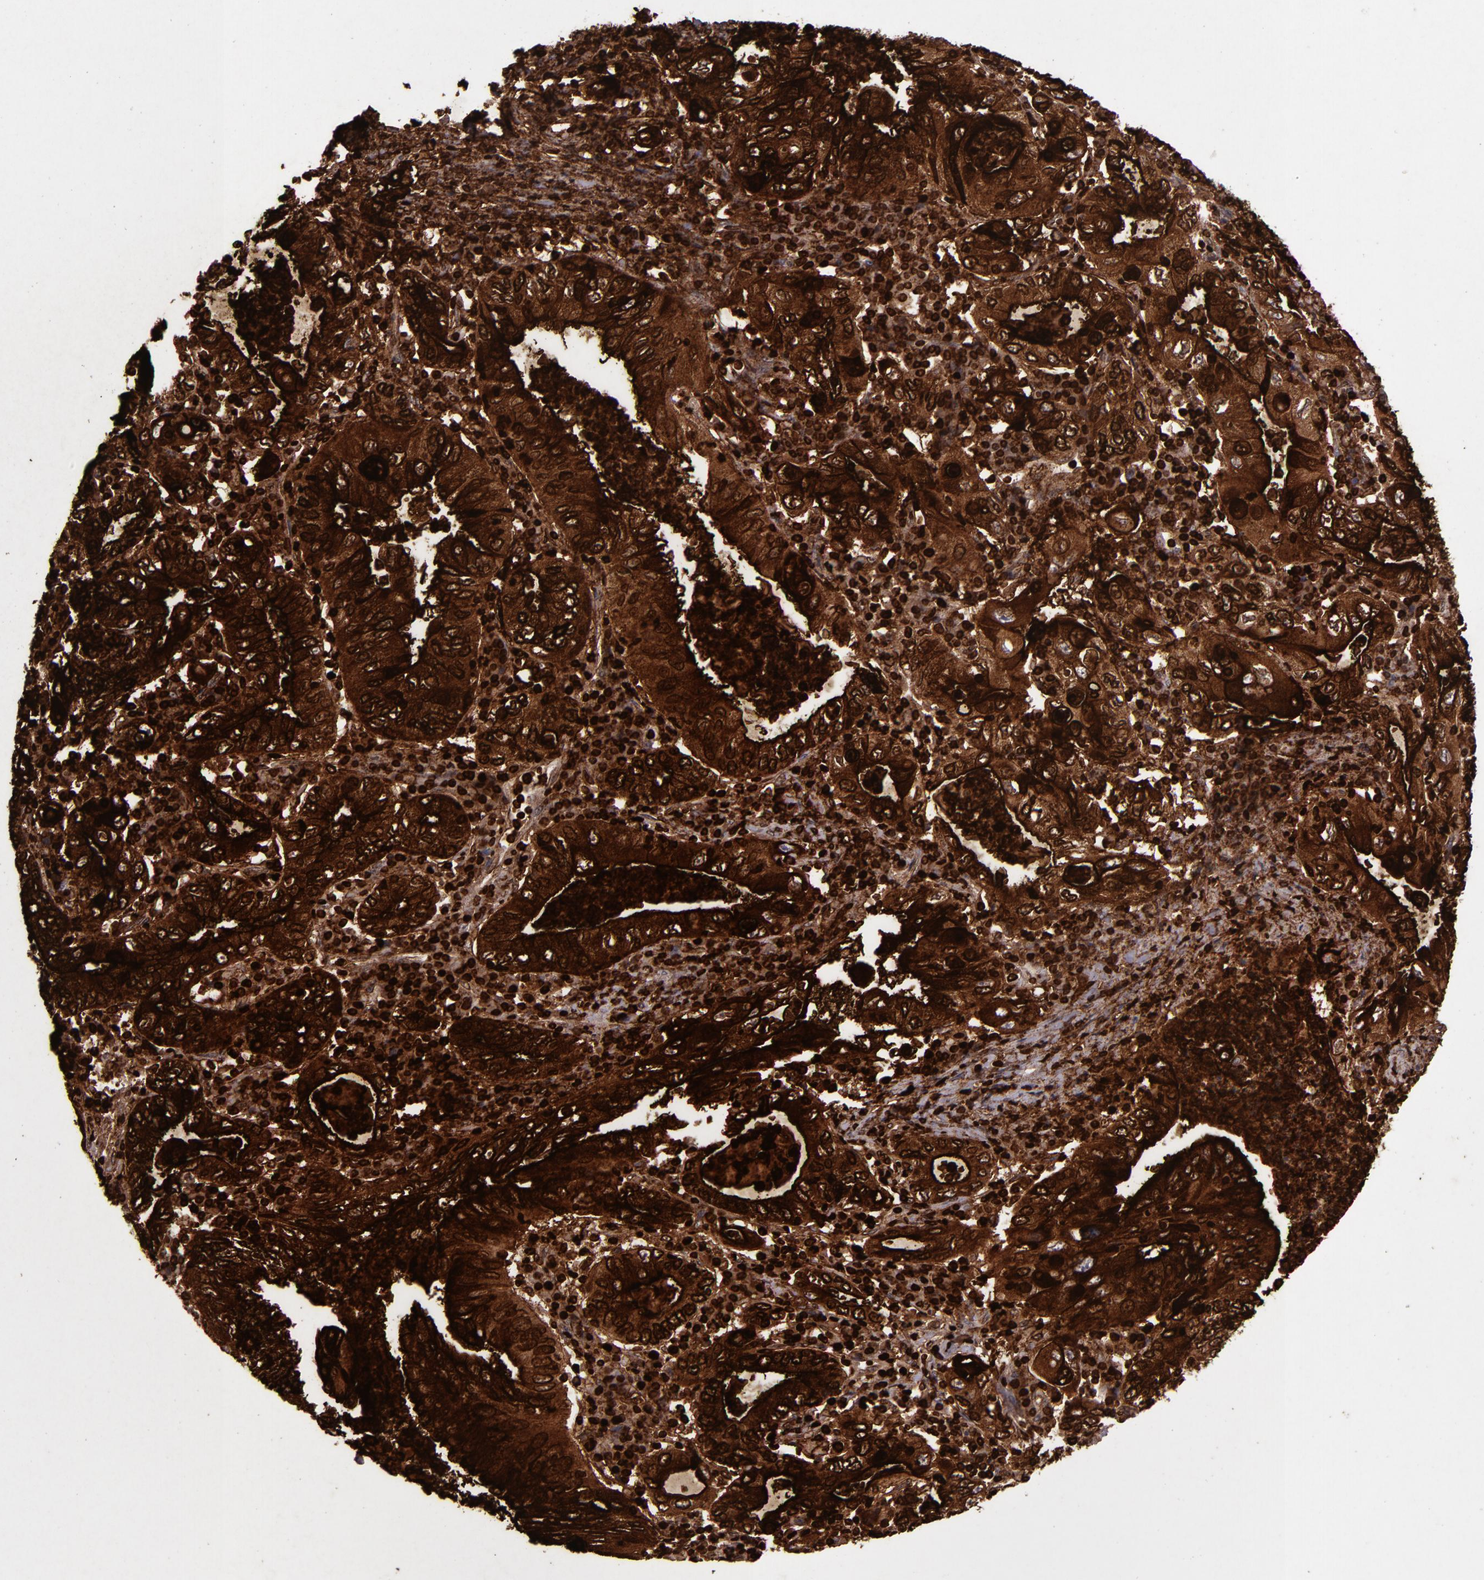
{"staining": {"intensity": "strong", "quantity": ">75%", "location": "cytoplasmic/membranous,nuclear"}, "tissue": "stomach cancer", "cell_type": "Tumor cells", "image_type": "cancer", "snomed": [{"axis": "morphology", "description": "Normal tissue, NOS"}, {"axis": "morphology", "description": "Adenocarcinoma, NOS"}, {"axis": "topography", "description": "Esophagus"}, {"axis": "topography", "description": "Stomach, upper"}, {"axis": "topography", "description": "Peripheral nerve tissue"}], "caption": "IHC image of neoplastic tissue: human stomach cancer stained using immunohistochemistry exhibits high levels of strong protein expression localized specifically in the cytoplasmic/membranous and nuclear of tumor cells, appearing as a cytoplasmic/membranous and nuclear brown color.", "gene": "MFGE8", "patient": {"sex": "male", "age": 62}}